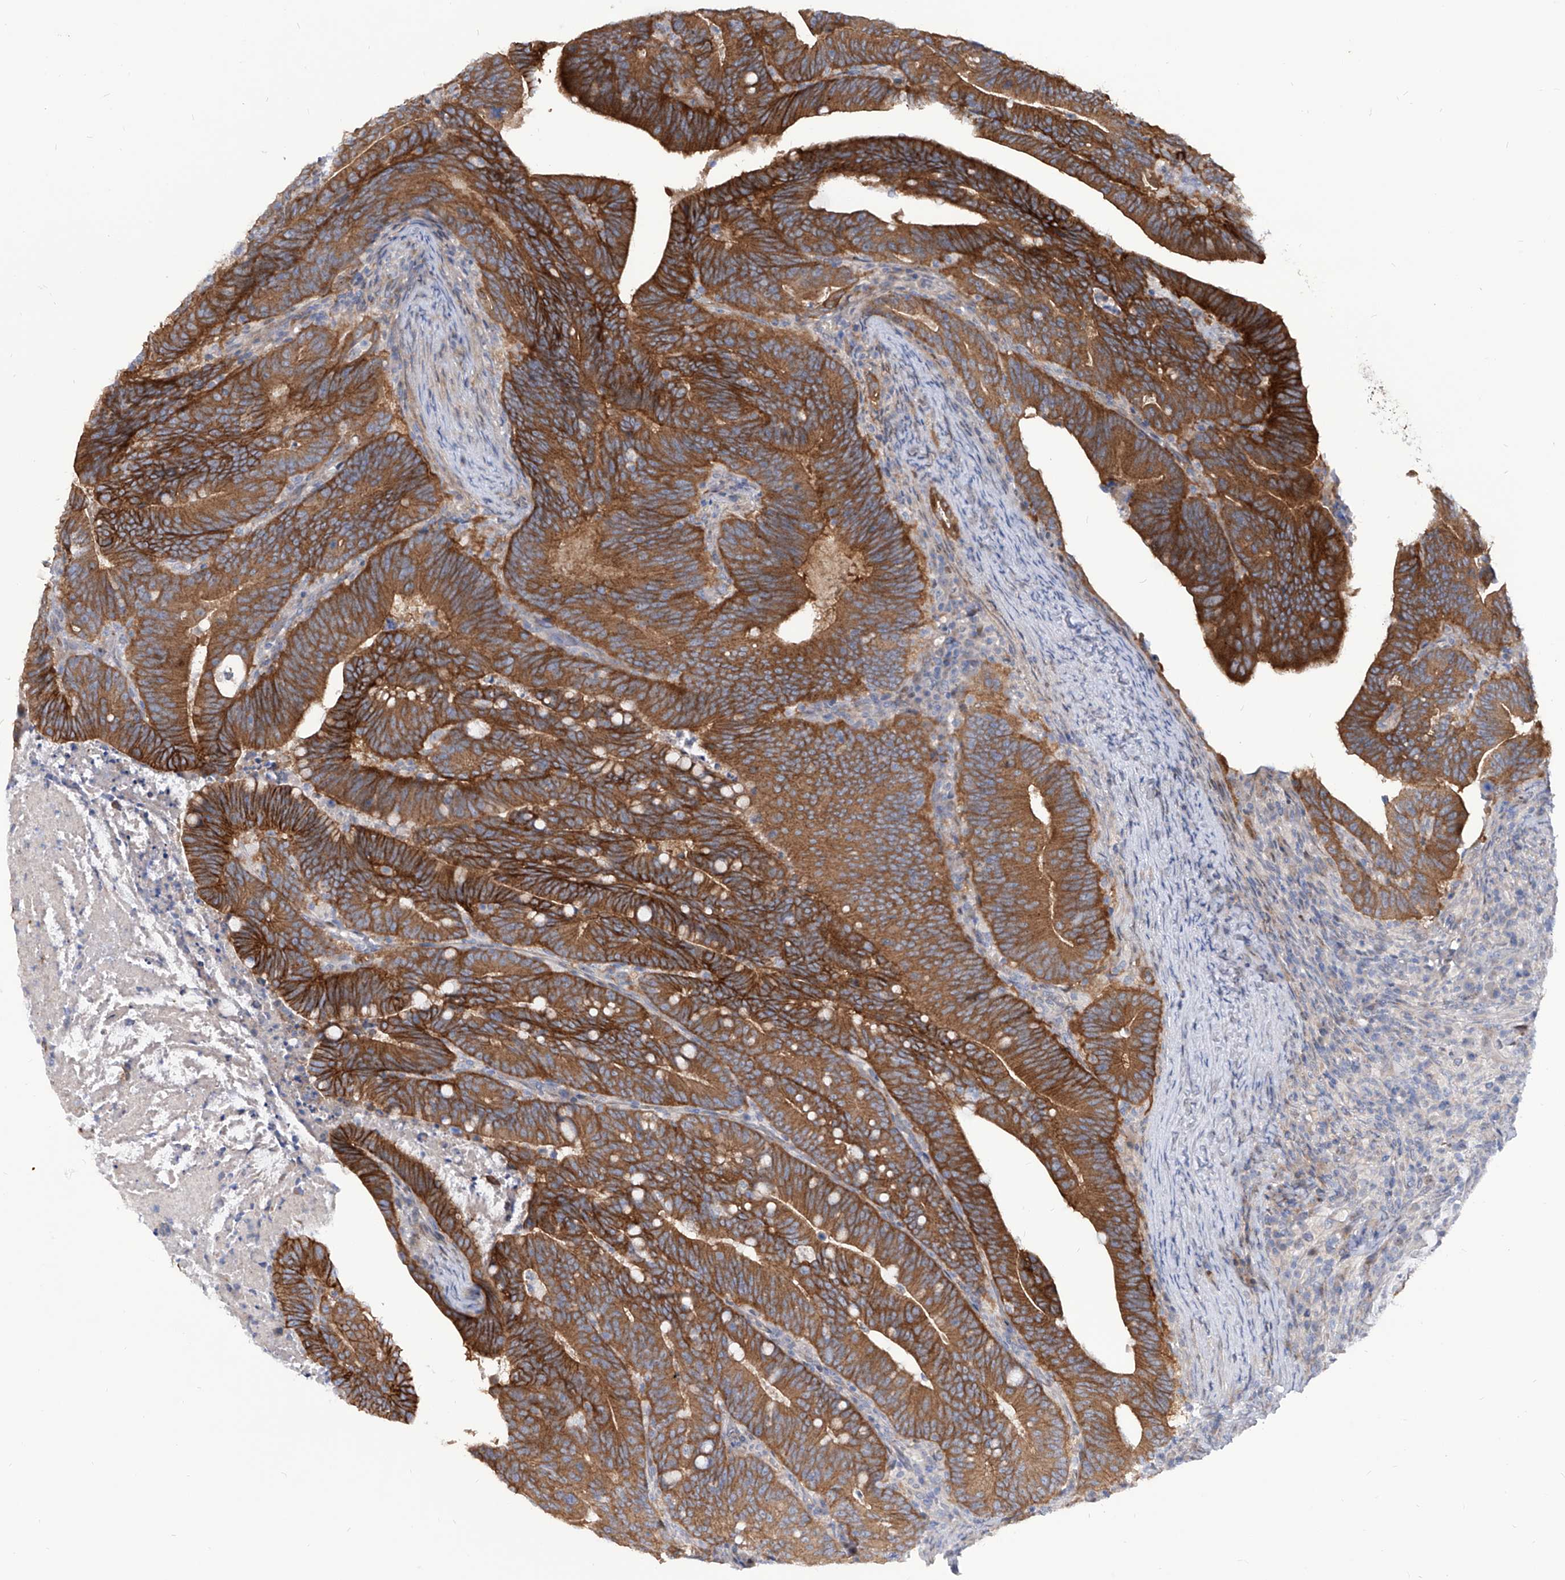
{"staining": {"intensity": "strong", "quantity": ">75%", "location": "cytoplasmic/membranous"}, "tissue": "colorectal cancer", "cell_type": "Tumor cells", "image_type": "cancer", "snomed": [{"axis": "morphology", "description": "Adenocarcinoma, NOS"}, {"axis": "topography", "description": "Colon"}], "caption": "Colorectal cancer (adenocarcinoma) tissue exhibits strong cytoplasmic/membranous expression in approximately >75% of tumor cells", "gene": "LRRC1", "patient": {"sex": "female", "age": 66}}